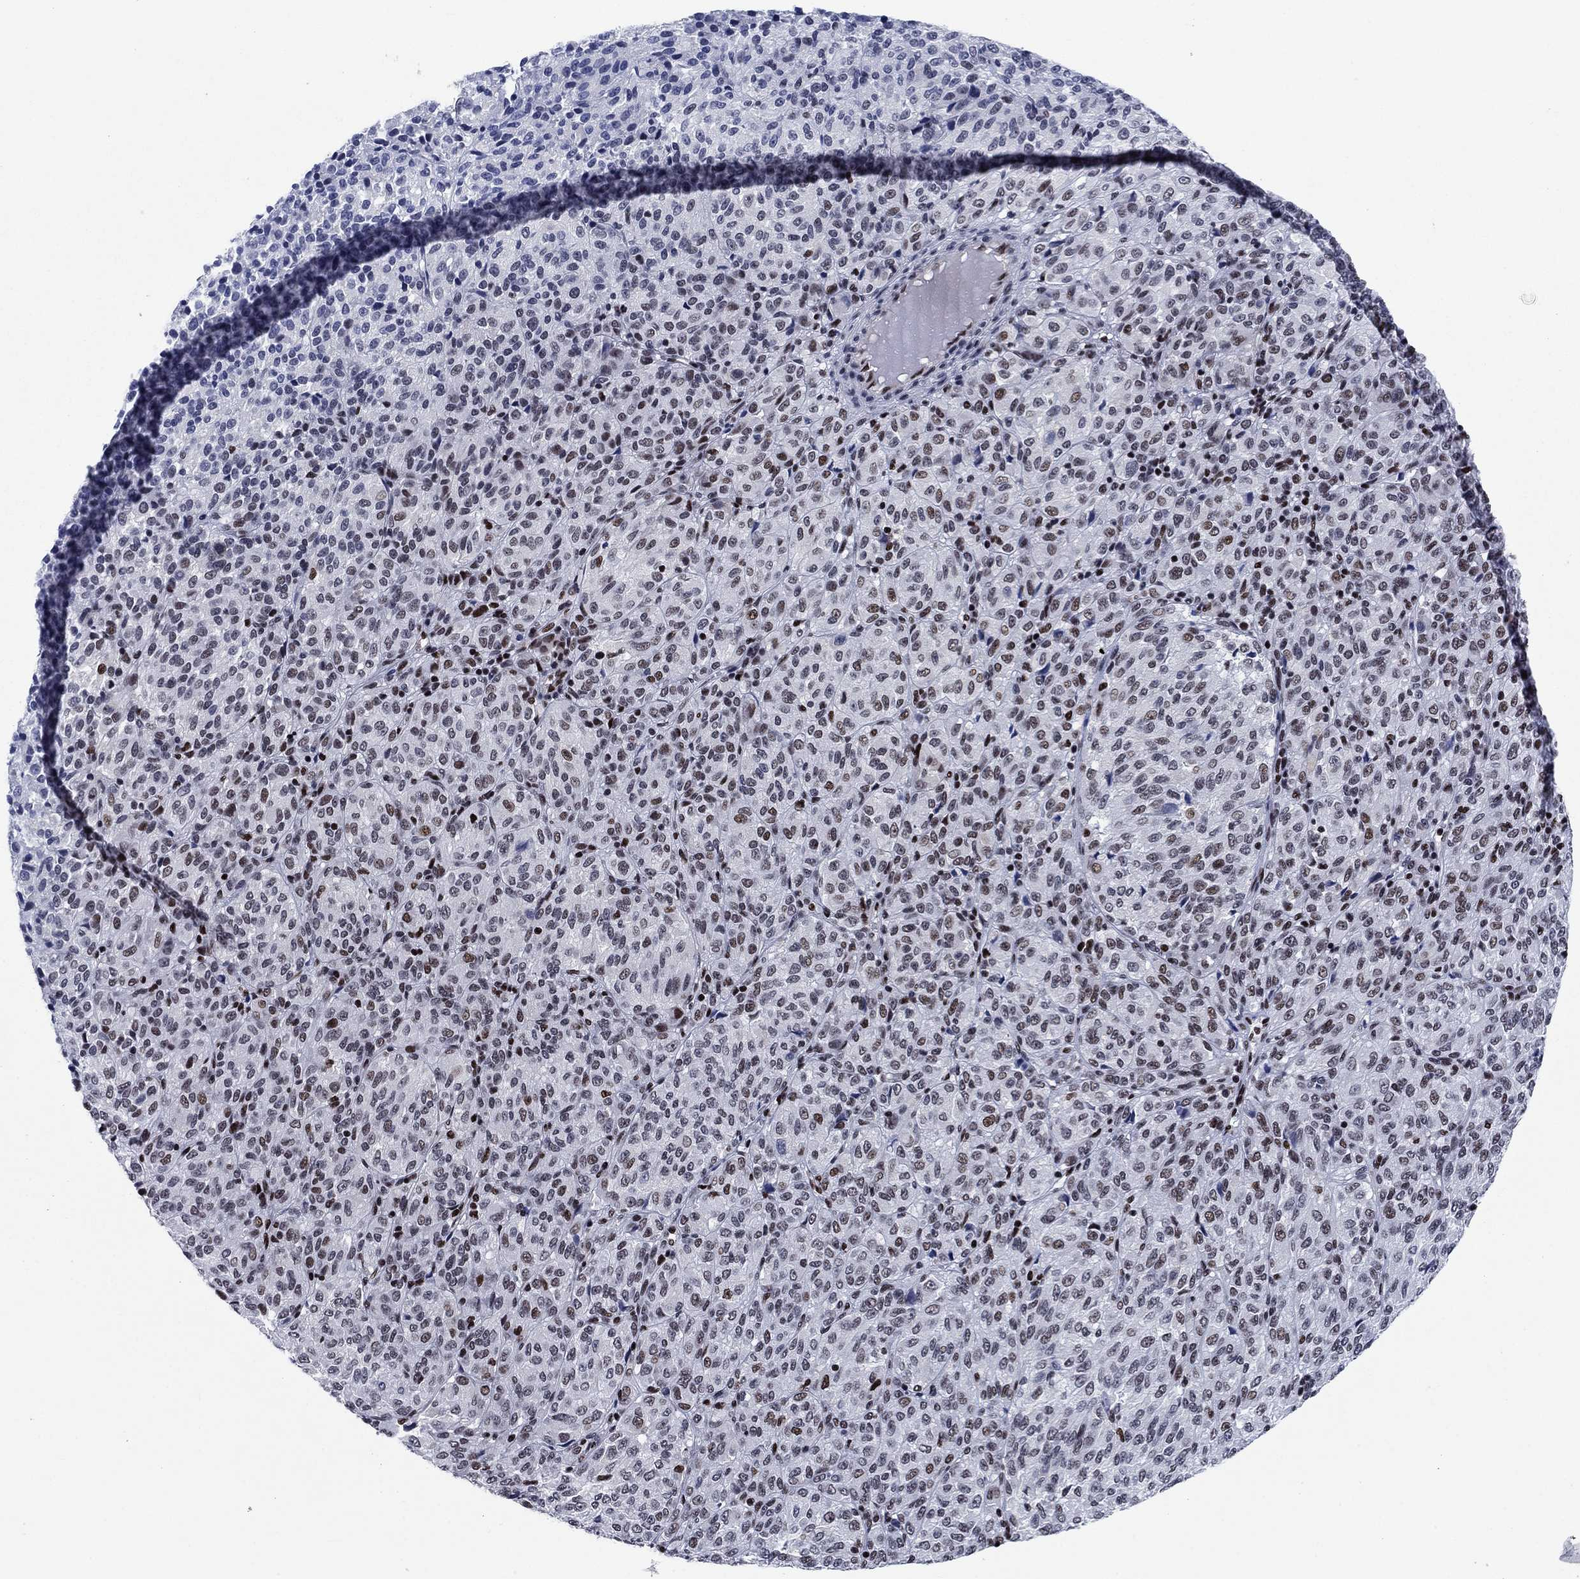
{"staining": {"intensity": "strong", "quantity": "25%-75%", "location": "nuclear"}, "tissue": "melanoma", "cell_type": "Tumor cells", "image_type": "cancer", "snomed": [{"axis": "morphology", "description": "Malignant melanoma, Metastatic site"}, {"axis": "topography", "description": "Brain"}], "caption": "Immunohistochemistry of human malignant melanoma (metastatic site) displays high levels of strong nuclear positivity in about 25%-75% of tumor cells.", "gene": "RPRD1B", "patient": {"sex": "female", "age": 56}}